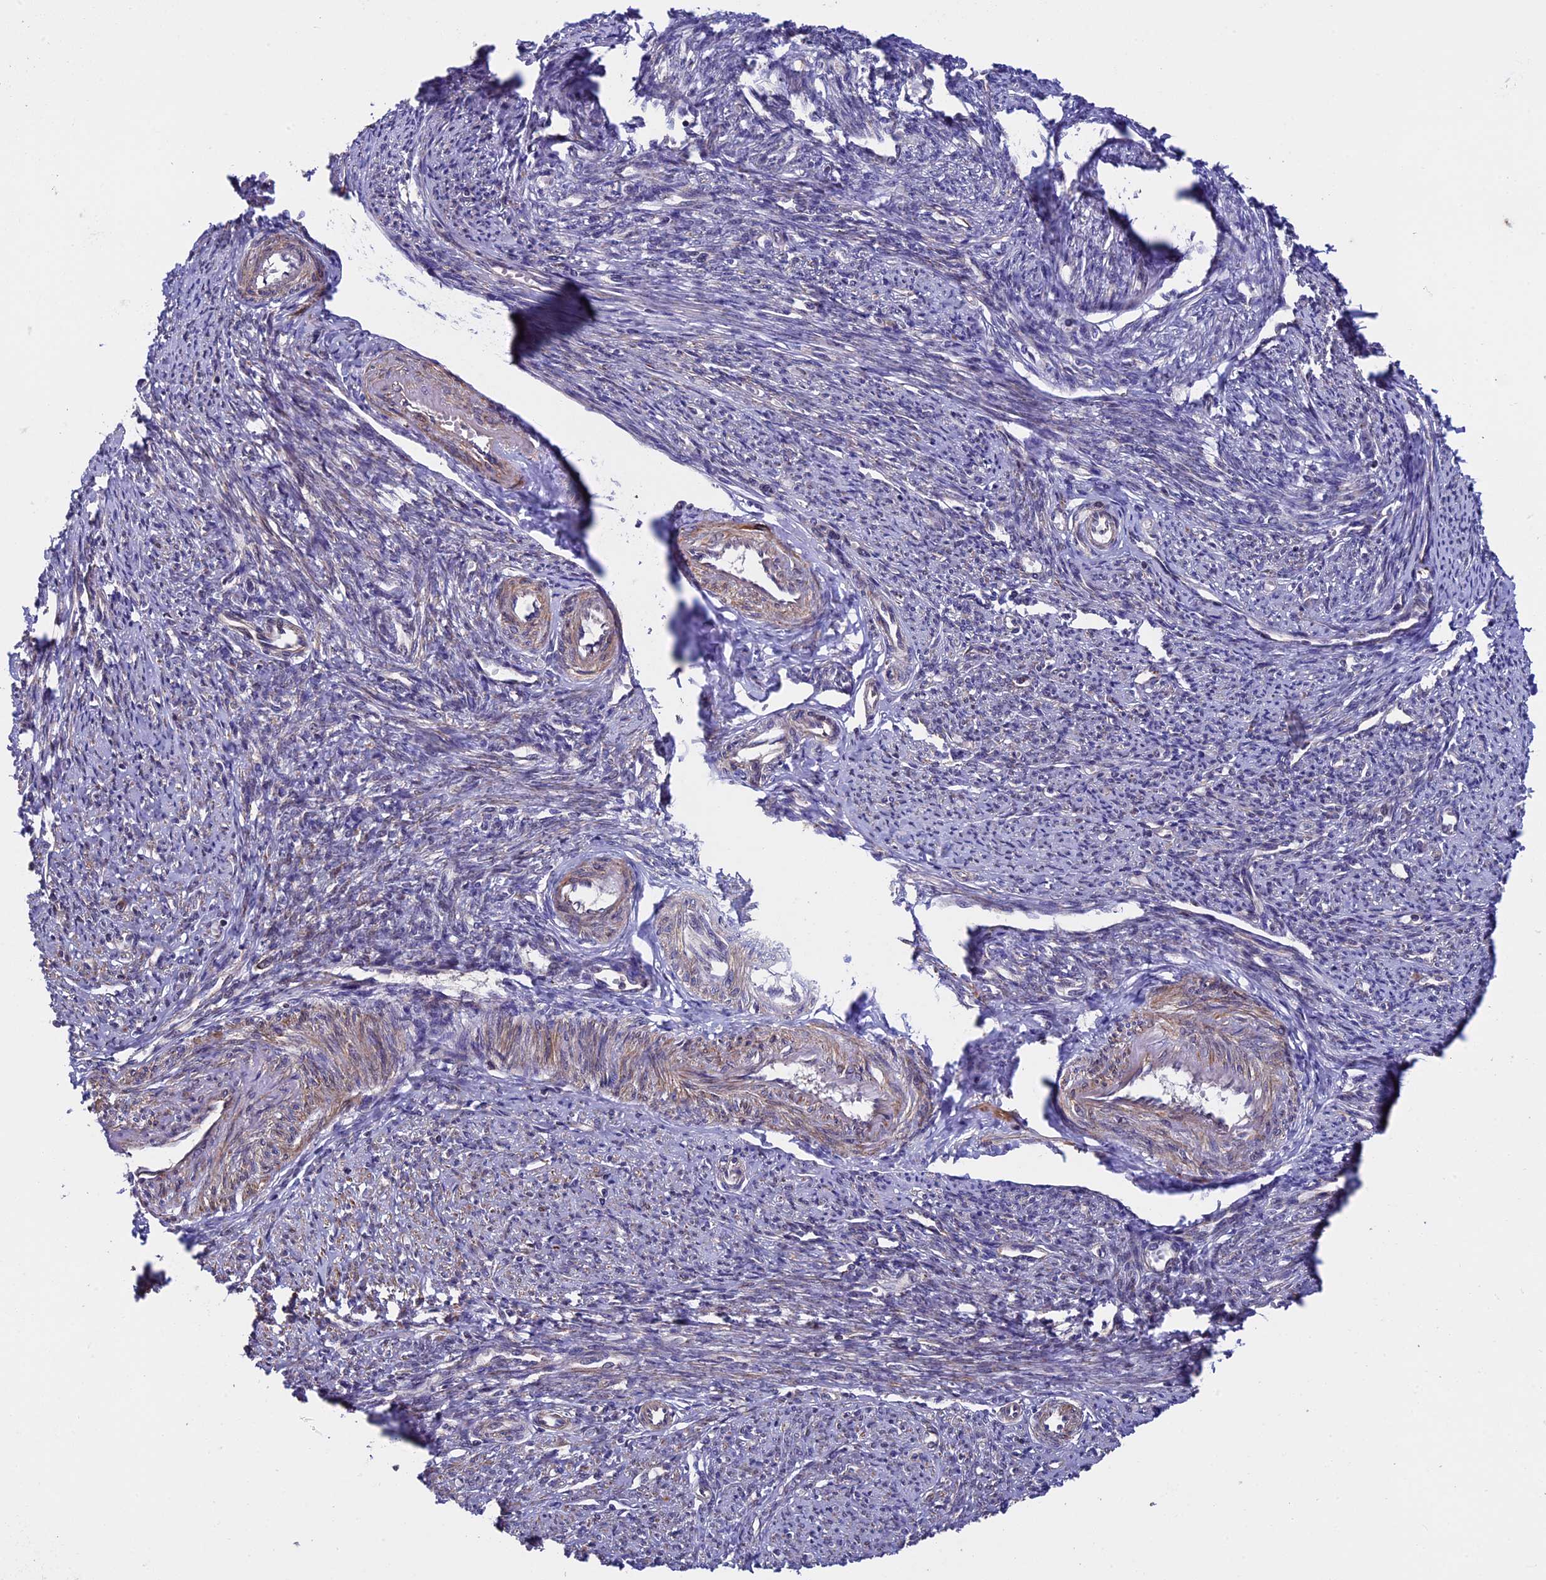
{"staining": {"intensity": "moderate", "quantity": "25%-75%", "location": "cytoplasmic/membranous"}, "tissue": "smooth muscle", "cell_type": "Smooth muscle cells", "image_type": "normal", "snomed": [{"axis": "morphology", "description": "Normal tissue, NOS"}, {"axis": "topography", "description": "Smooth muscle"}, {"axis": "topography", "description": "Uterus"}], "caption": "Immunohistochemistry (IHC) of benign smooth muscle reveals medium levels of moderate cytoplasmic/membranous staining in approximately 25%-75% of smooth muscle cells.", "gene": "RNF17", "patient": {"sex": "female", "age": 59}}